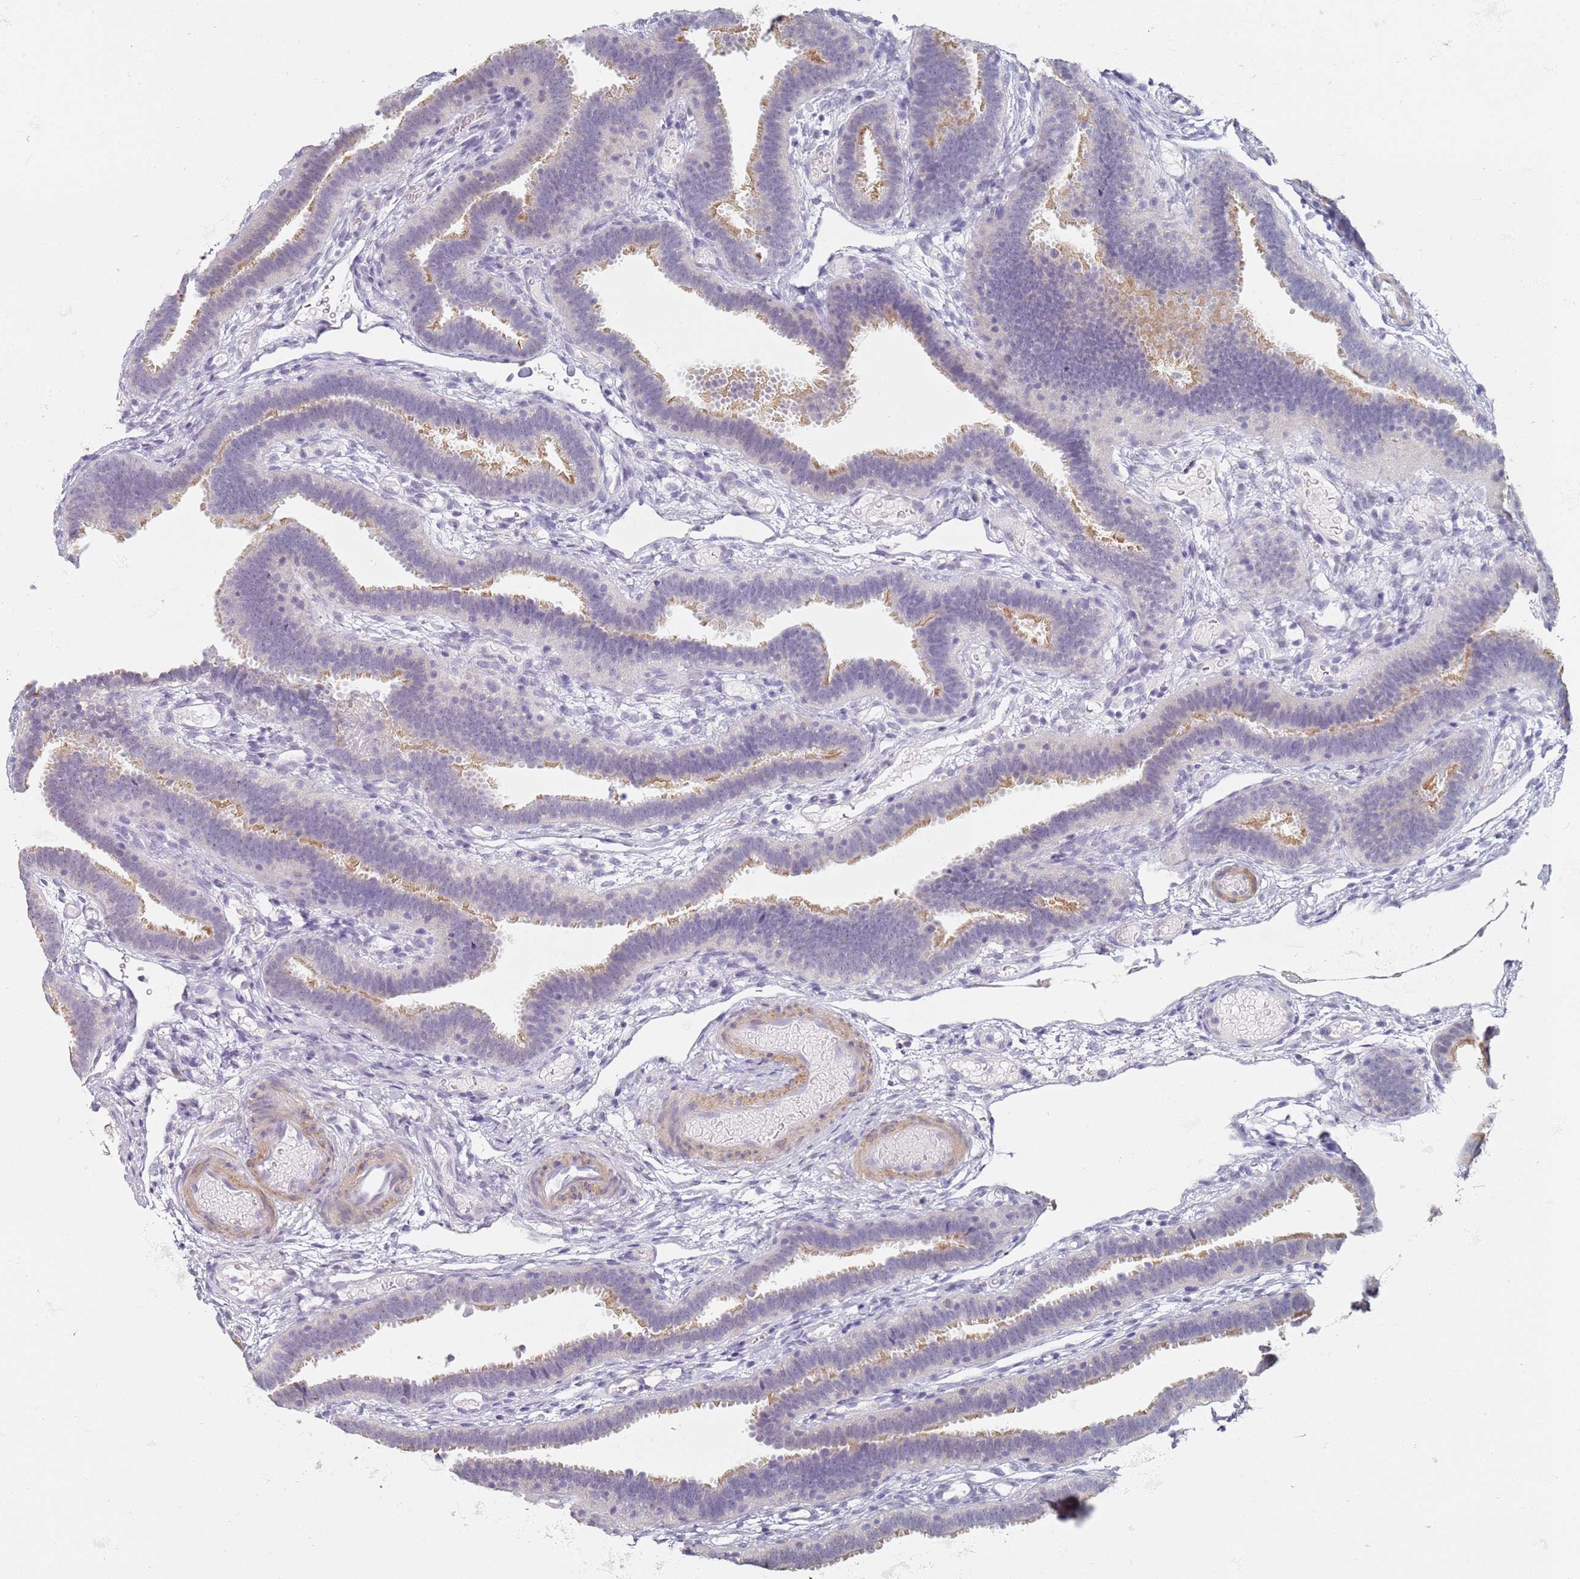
{"staining": {"intensity": "moderate", "quantity": "<25%", "location": "cytoplasmic/membranous"}, "tissue": "fallopian tube", "cell_type": "Glandular cells", "image_type": "normal", "snomed": [{"axis": "morphology", "description": "Normal tissue, NOS"}, {"axis": "topography", "description": "Fallopian tube"}], "caption": "A high-resolution histopathology image shows immunohistochemistry (IHC) staining of normal fallopian tube, which demonstrates moderate cytoplasmic/membranous expression in about <25% of glandular cells. (DAB = brown stain, brightfield microscopy at high magnification).", "gene": "DNAH11", "patient": {"sex": "female", "age": 37}}